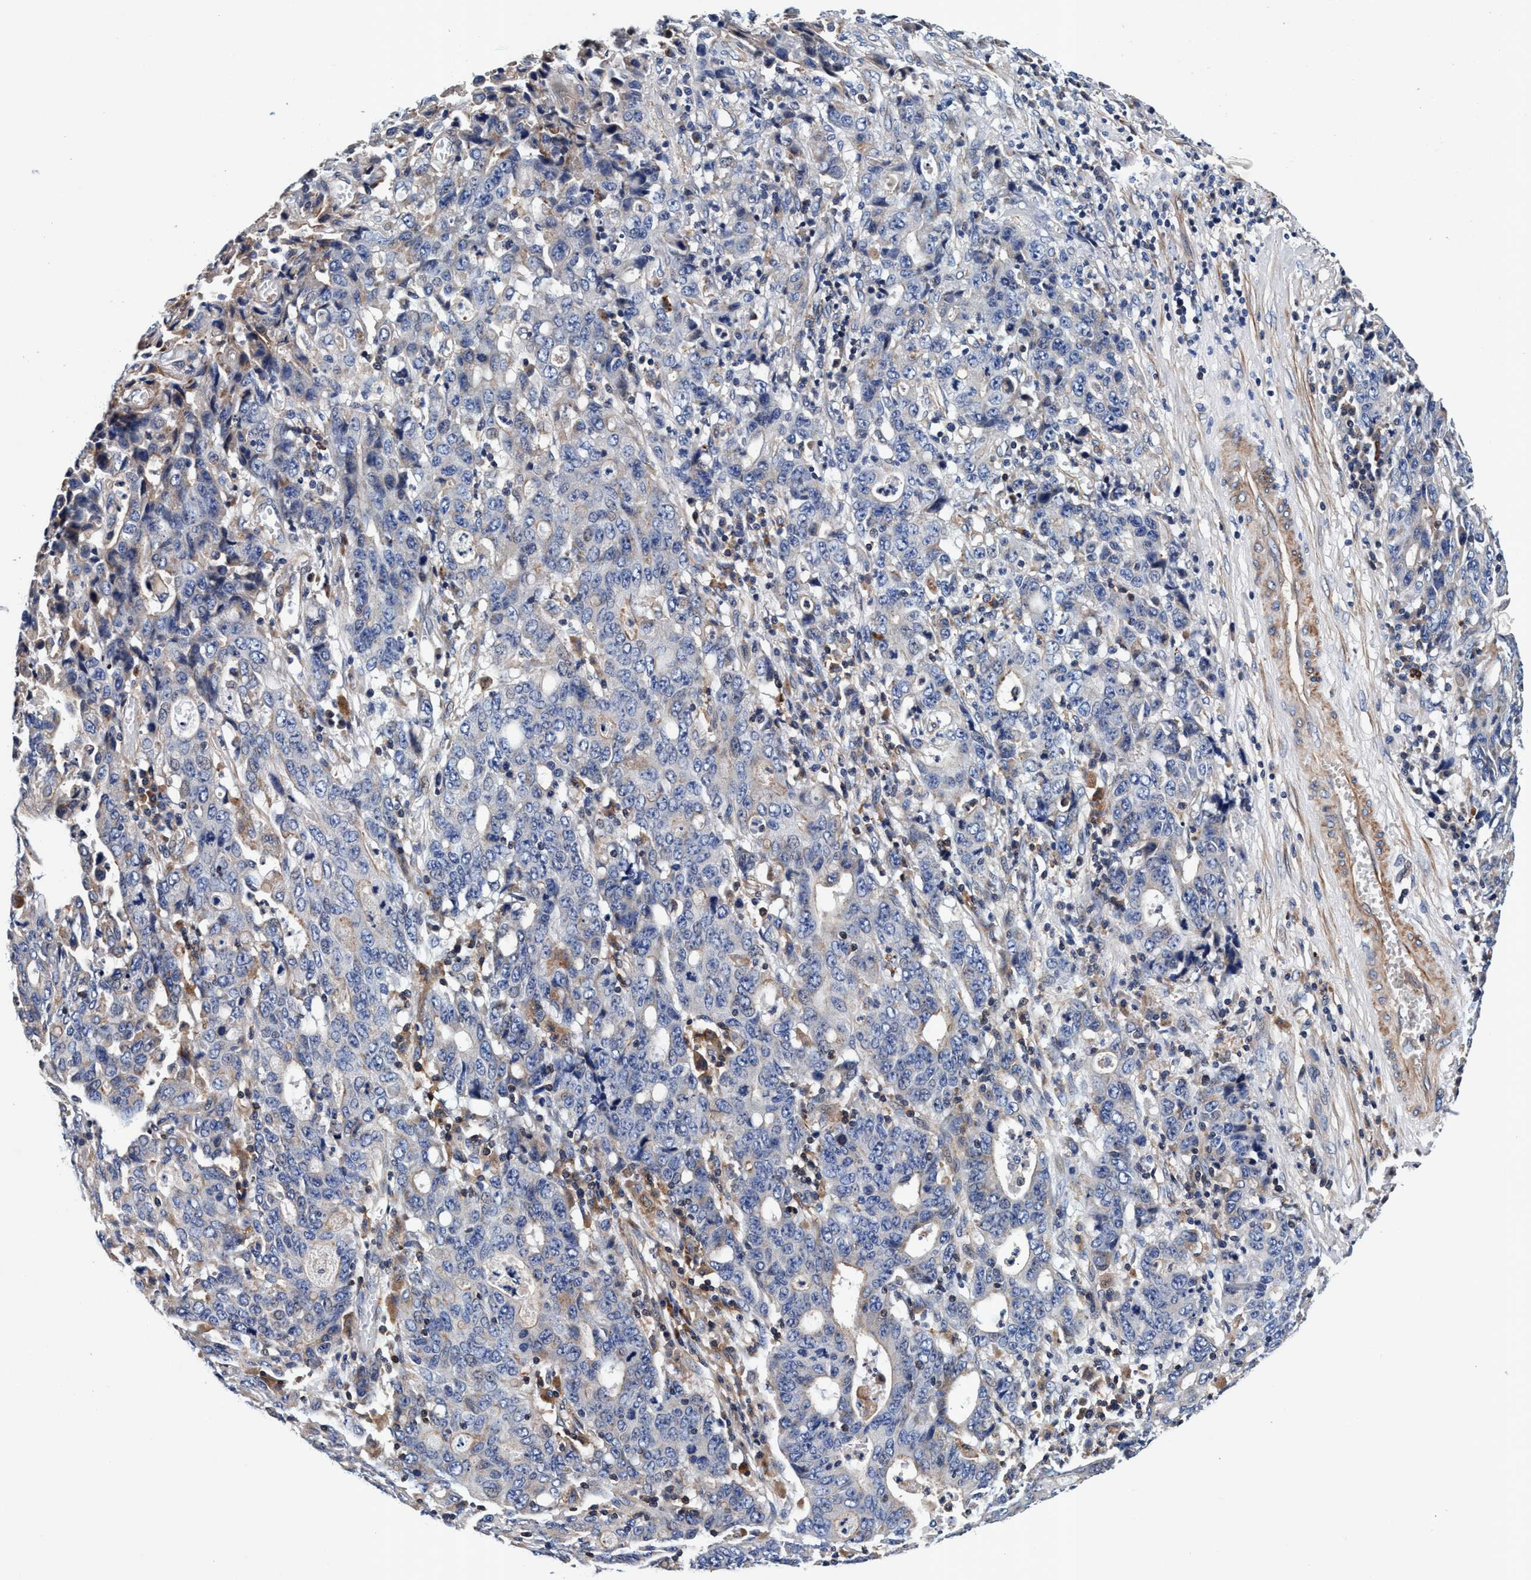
{"staining": {"intensity": "weak", "quantity": "<25%", "location": "cytoplasmic/membranous"}, "tissue": "stomach cancer", "cell_type": "Tumor cells", "image_type": "cancer", "snomed": [{"axis": "morphology", "description": "Adenocarcinoma, NOS"}, {"axis": "topography", "description": "Stomach, upper"}], "caption": "High power microscopy image of an immunohistochemistry (IHC) micrograph of adenocarcinoma (stomach), revealing no significant staining in tumor cells.", "gene": "RNF208", "patient": {"sex": "male", "age": 69}}